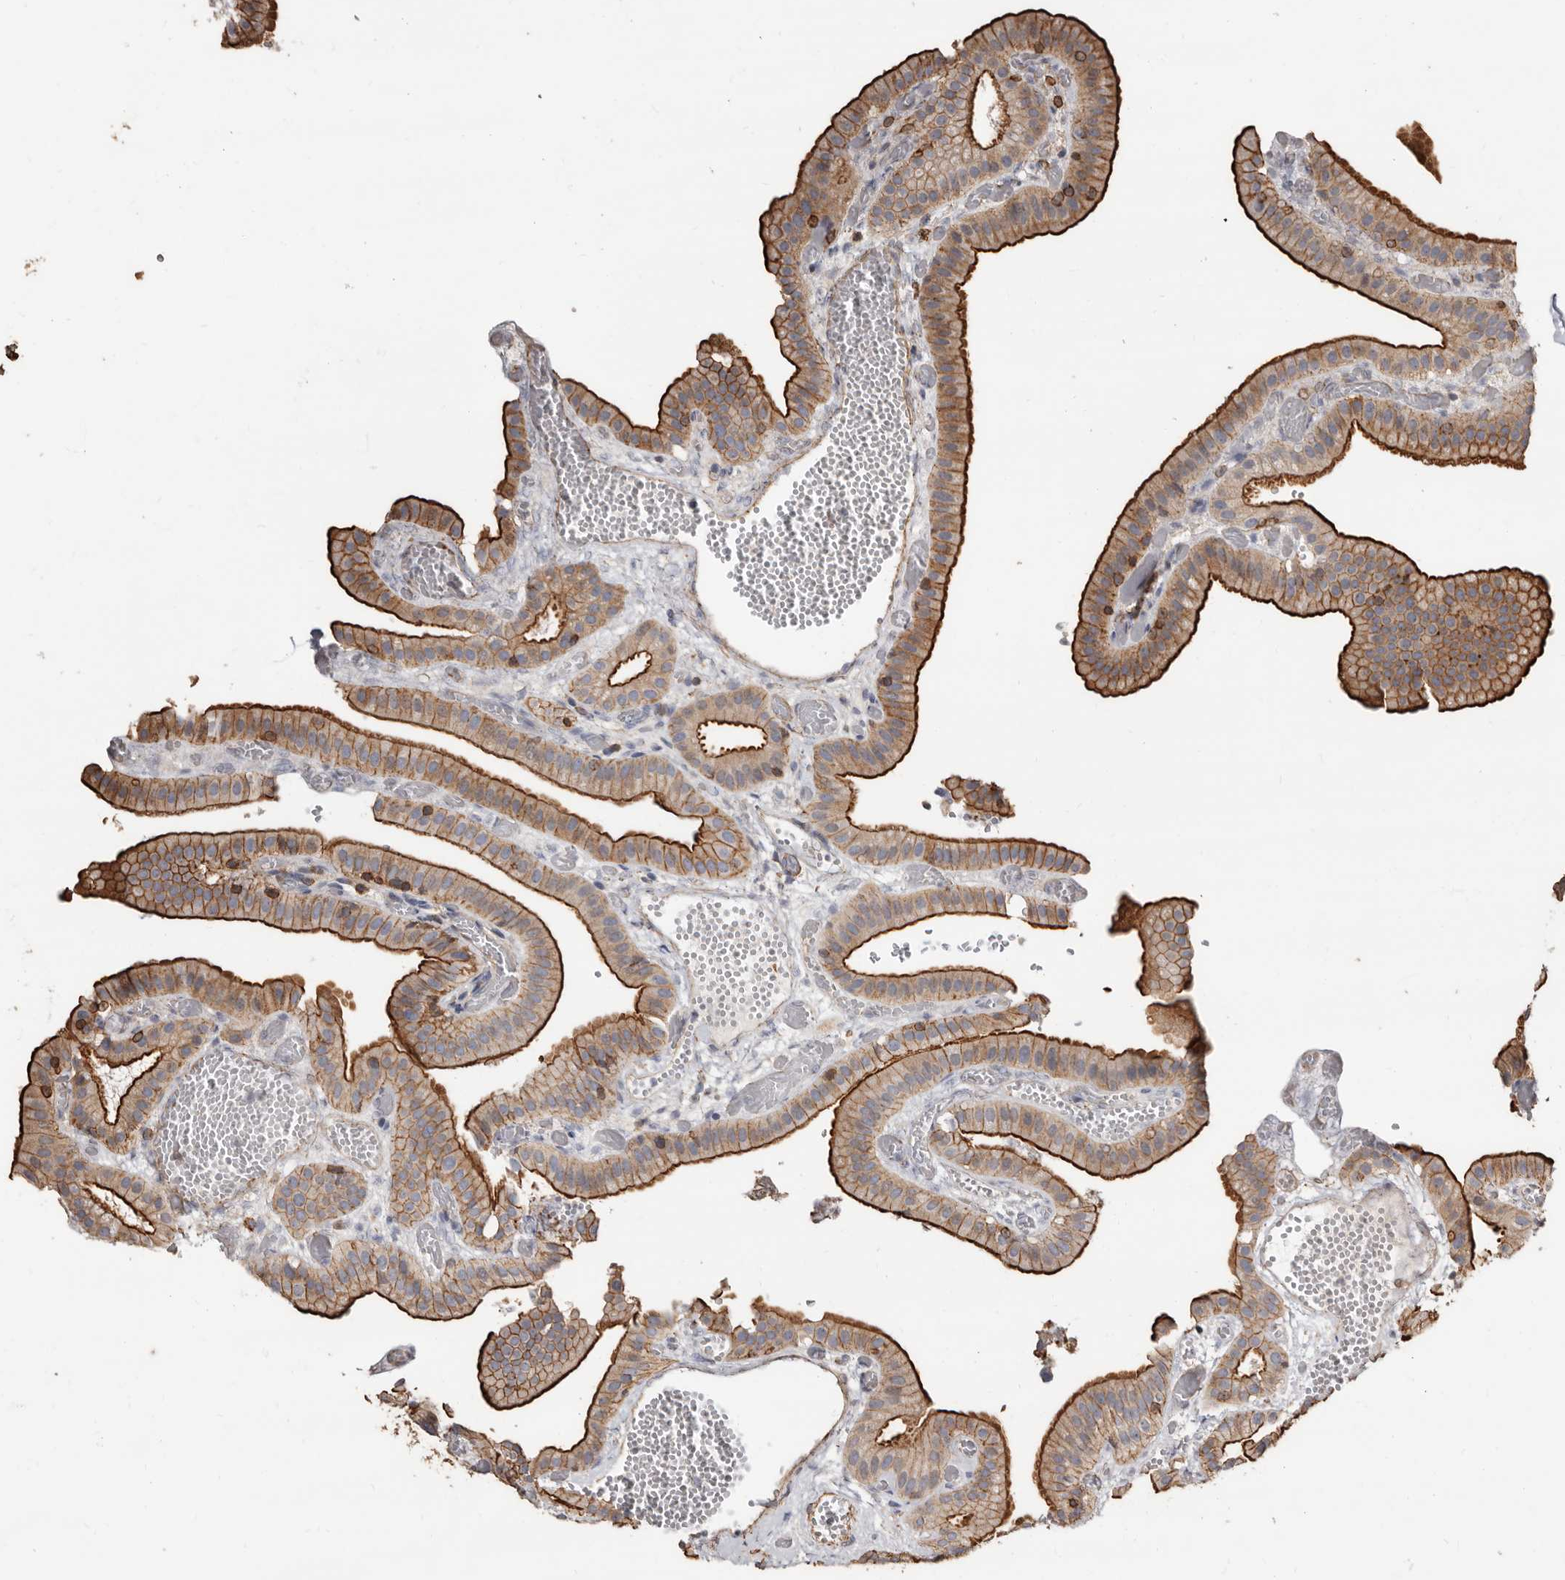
{"staining": {"intensity": "strong", "quantity": ">75%", "location": "cytoplasmic/membranous"}, "tissue": "gallbladder", "cell_type": "Glandular cells", "image_type": "normal", "snomed": [{"axis": "morphology", "description": "Normal tissue, NOS"}, {"axis": "topography", "description": "Gallbladder"}], "caption": "Immunohistochemistry micrograph of unremarkable gallbladder stained for a protein (brown), which demonstrates high levels of strong cytoplasmic/membranous staining in approximately >75% of glandular cells.", "gene": "GSK3A", "patient": {"sex": "female", "age": 64}}